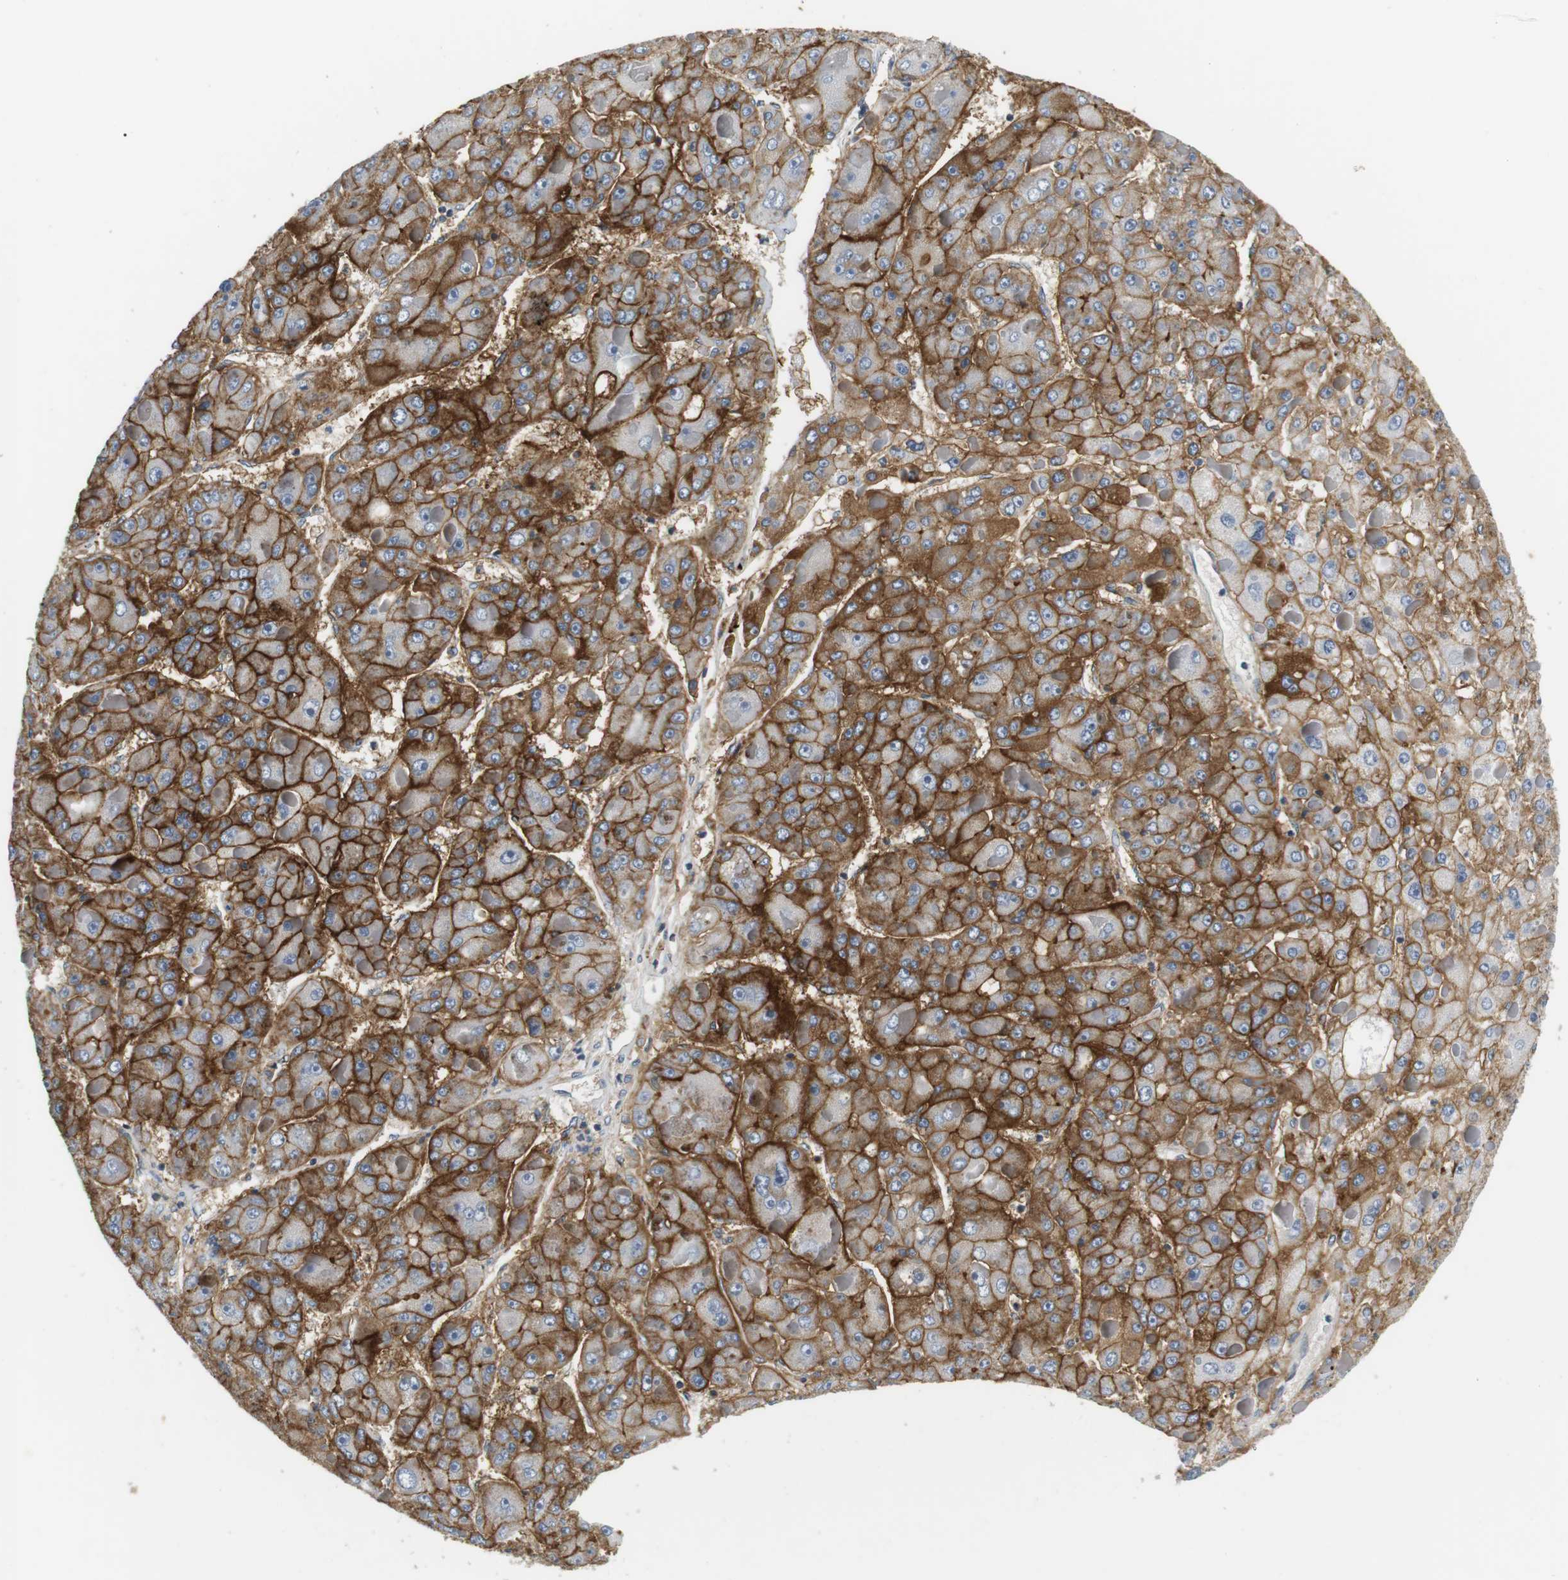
{"staining": {"intensity": "moderate", "quantity": ">75%", "location": "cytoplasmic/membranous"}, "tissue": "liver cancer", "cell_type": "Tumor cells", "image_type": "cancer", "snomed": [{"axis": "morphology", "description": "Carcinoma, Hepatocellular, NOS"}, {"axis": "topography", "description": "Liver"}], "caption": "An image showing moderate cytoplasmic/membranous staining in about >75% of tumor cells in liver hepatocellular carcinoma, as visualized by brown immunohistochemical staining.", "gene": "SLC30A1", "patient": {"sex": "female", "age": 73}}